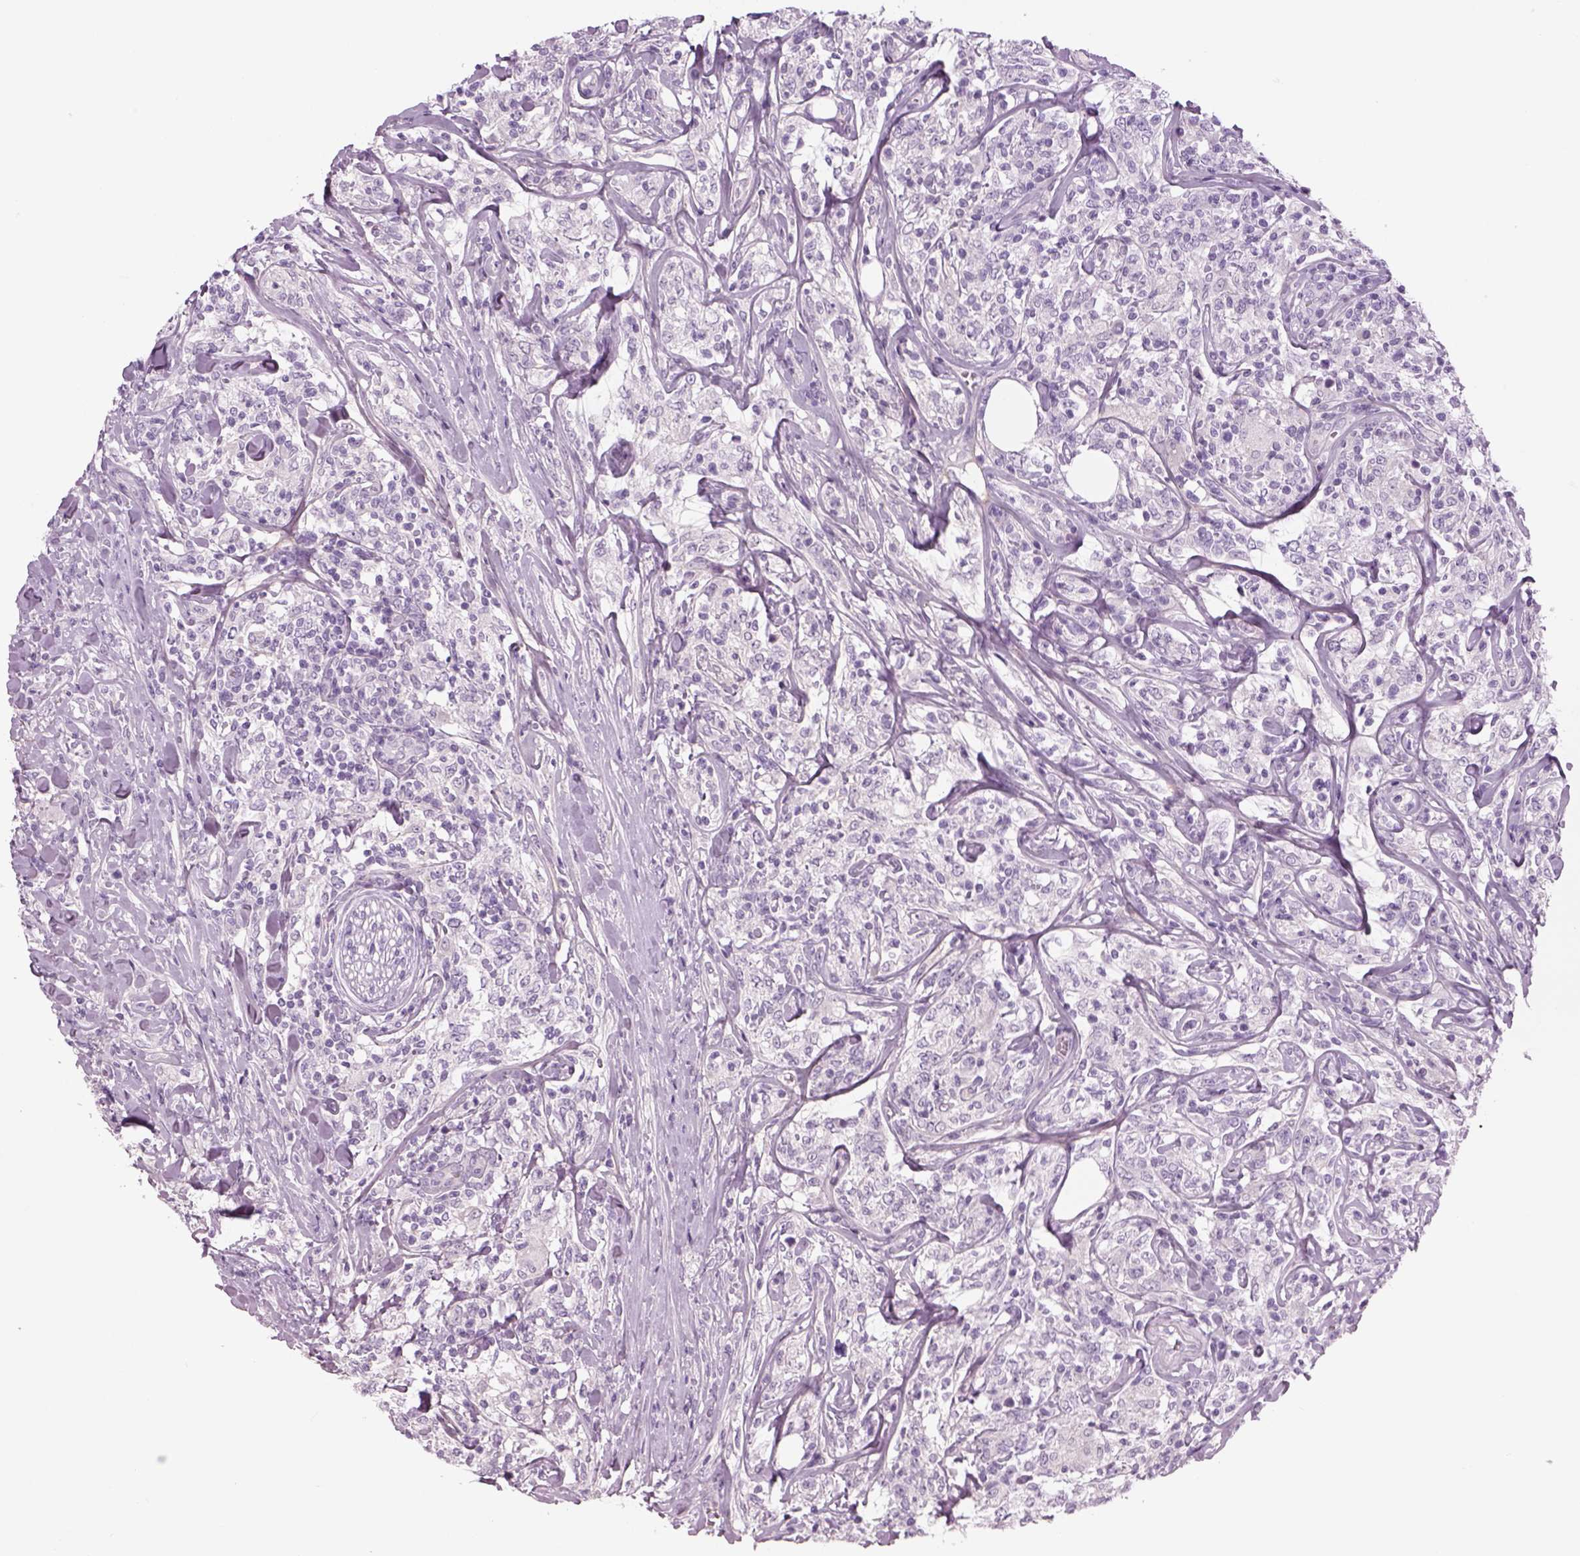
{"staining": {"intensity": "negative", "quantity": "none", "location": "none"}, "tissue": "lymphoma", "cell_type": "Tumor cells", "image_type": "cancer", "snomed": [{"axis": "morphology", "description": "Malignant lymphoma, non-Hodgkin's type, High grade"}, {"axis": "topography", "description": "Lymph node"}], "caption": "An image of high-grade malignant lymphoma, non-Hodgkin's type stained for a protein displays no brown staining in tumor cells.", "gene": "MDH1B", "patient": {"sex": "female", "age": 84}}